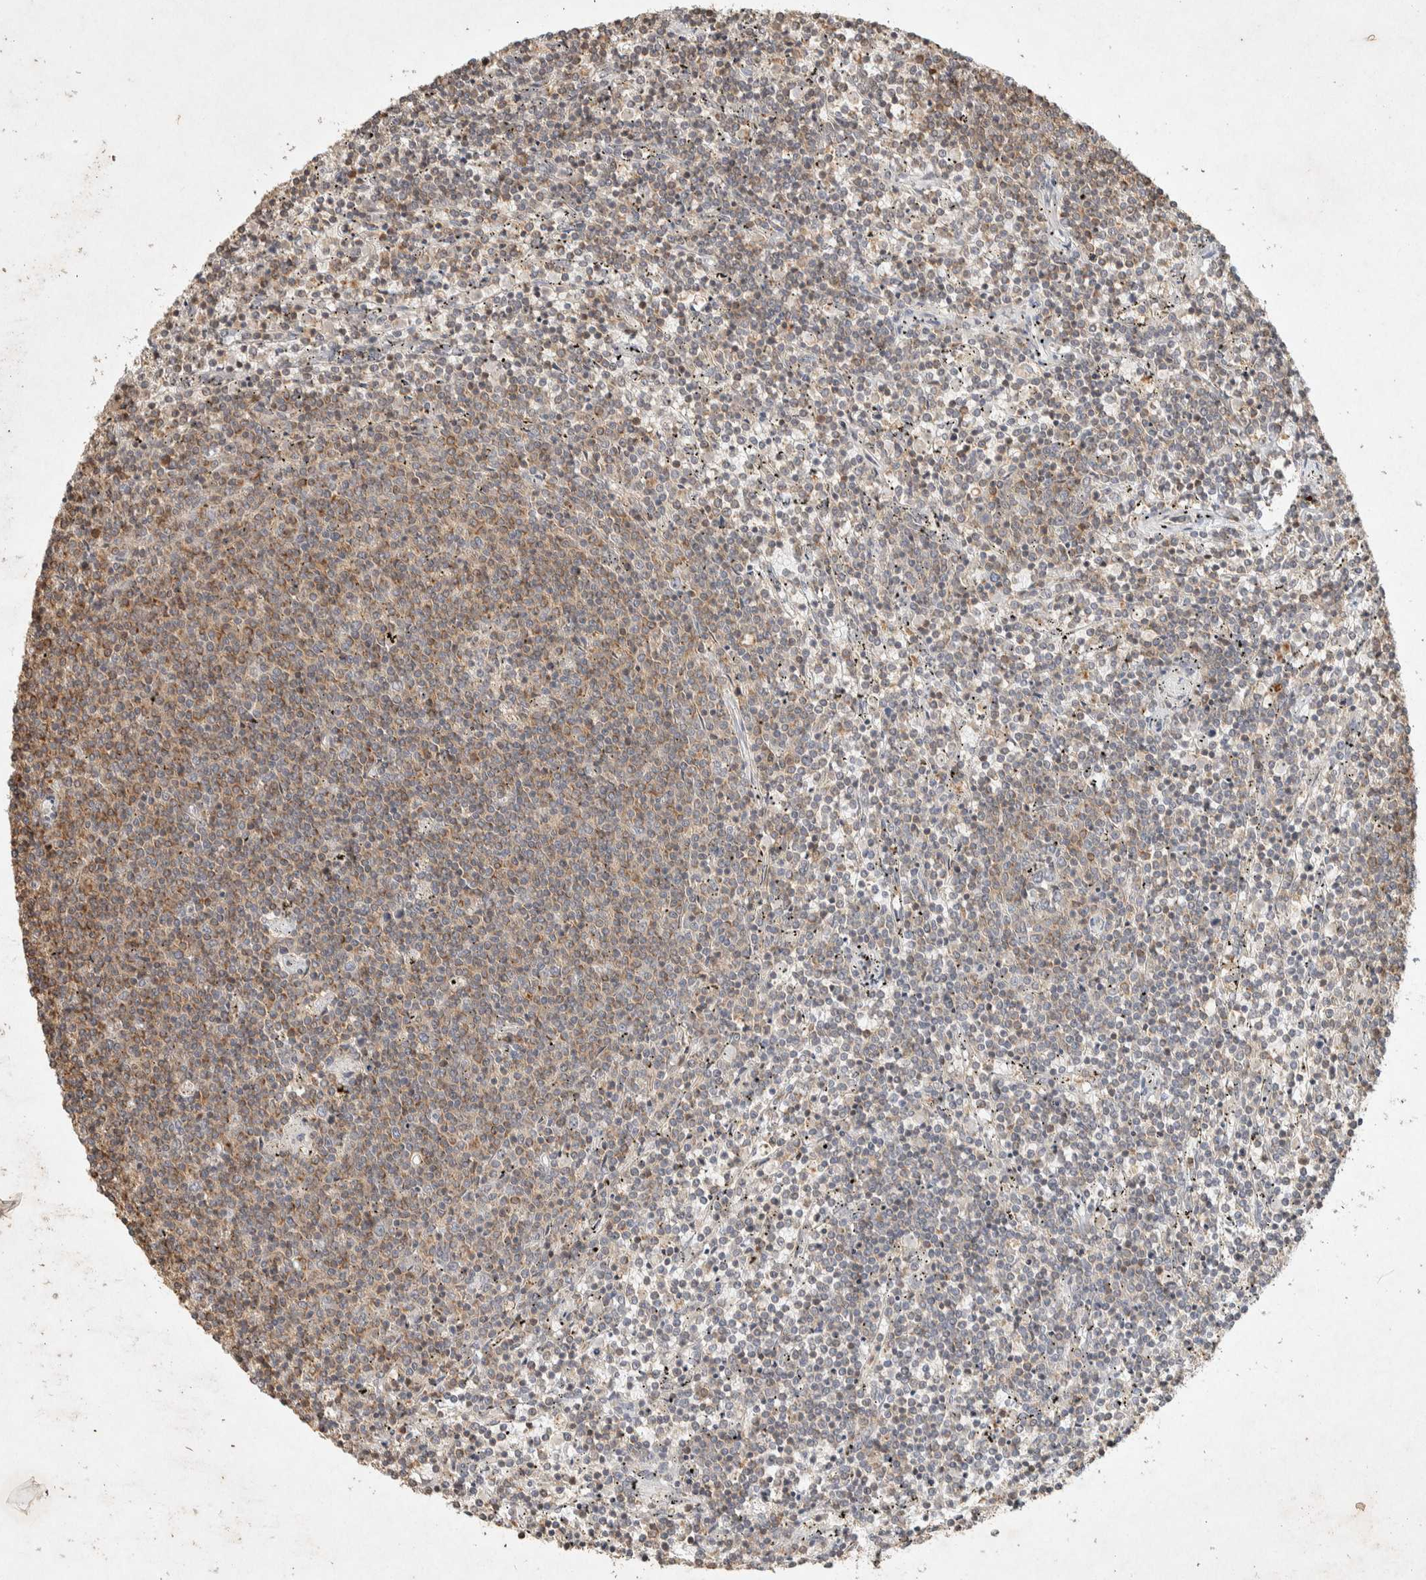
{"staining": {"intensity": "weak", "quantity": "25%-75%", "location": "cytoplasmic/membranous"}, "tissue": "lymphoma", "cell_type": "Tumor cells", "image_type": "cancer", "snomed": [{"axis": "morphology", "description": "Malignant lymphoma, non-Hodgkin's type, Low grade"}, {"axis": "topography", "description": "Spleen"}], "caption": "IHC image of neoplastic tissue: human low-grade malignant lymphoma, non-Hodgkin's type stained using IHC shows low levels of weak protein expression localized specifically in the cytoplasmic/membranous of tumor cells, appearing as a cytoplasmic/membranous brown color.", "gene": "RAC2", "patient": {"sex": "female", "age": 50}}